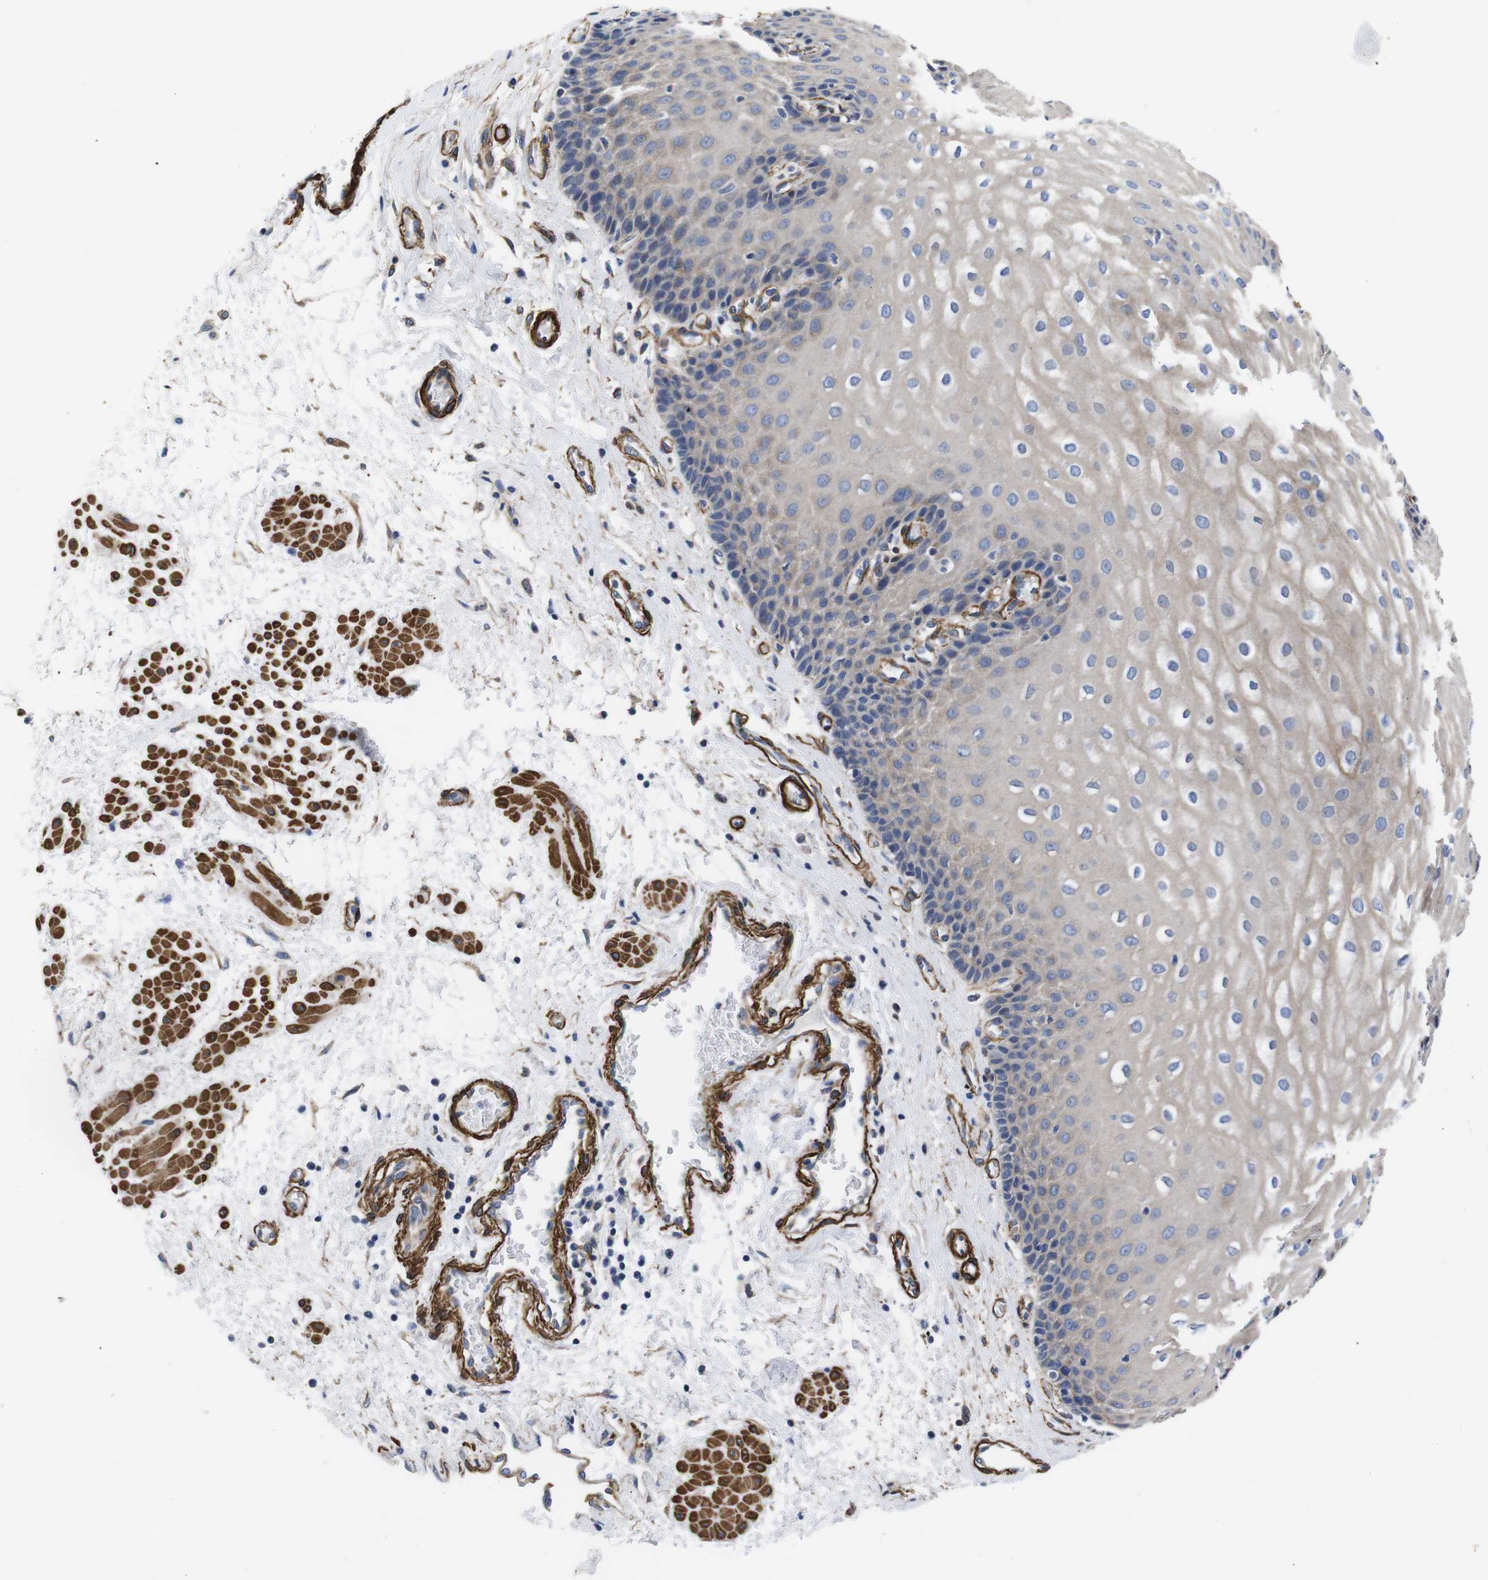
{"staining": {"intensity": "weak", "quantity": "<25%", "location": "cytoplasmic/membranous"}, "tissue": "esophagus", "cell_type": "Squamous epithelial cells", "image_type": "normal", "snomed": [{"axis": "morphology", "description": "Normal tissue, NOS"}, {"axis": "topography", "description": "Esophagus"}], "caption": "Human esophagus stained for a protein using immunohistochemistry shows no positivity in squamous epithelial cells.", "gene": "WNT10A", "patient": {"sex": "male", "age": 48}}